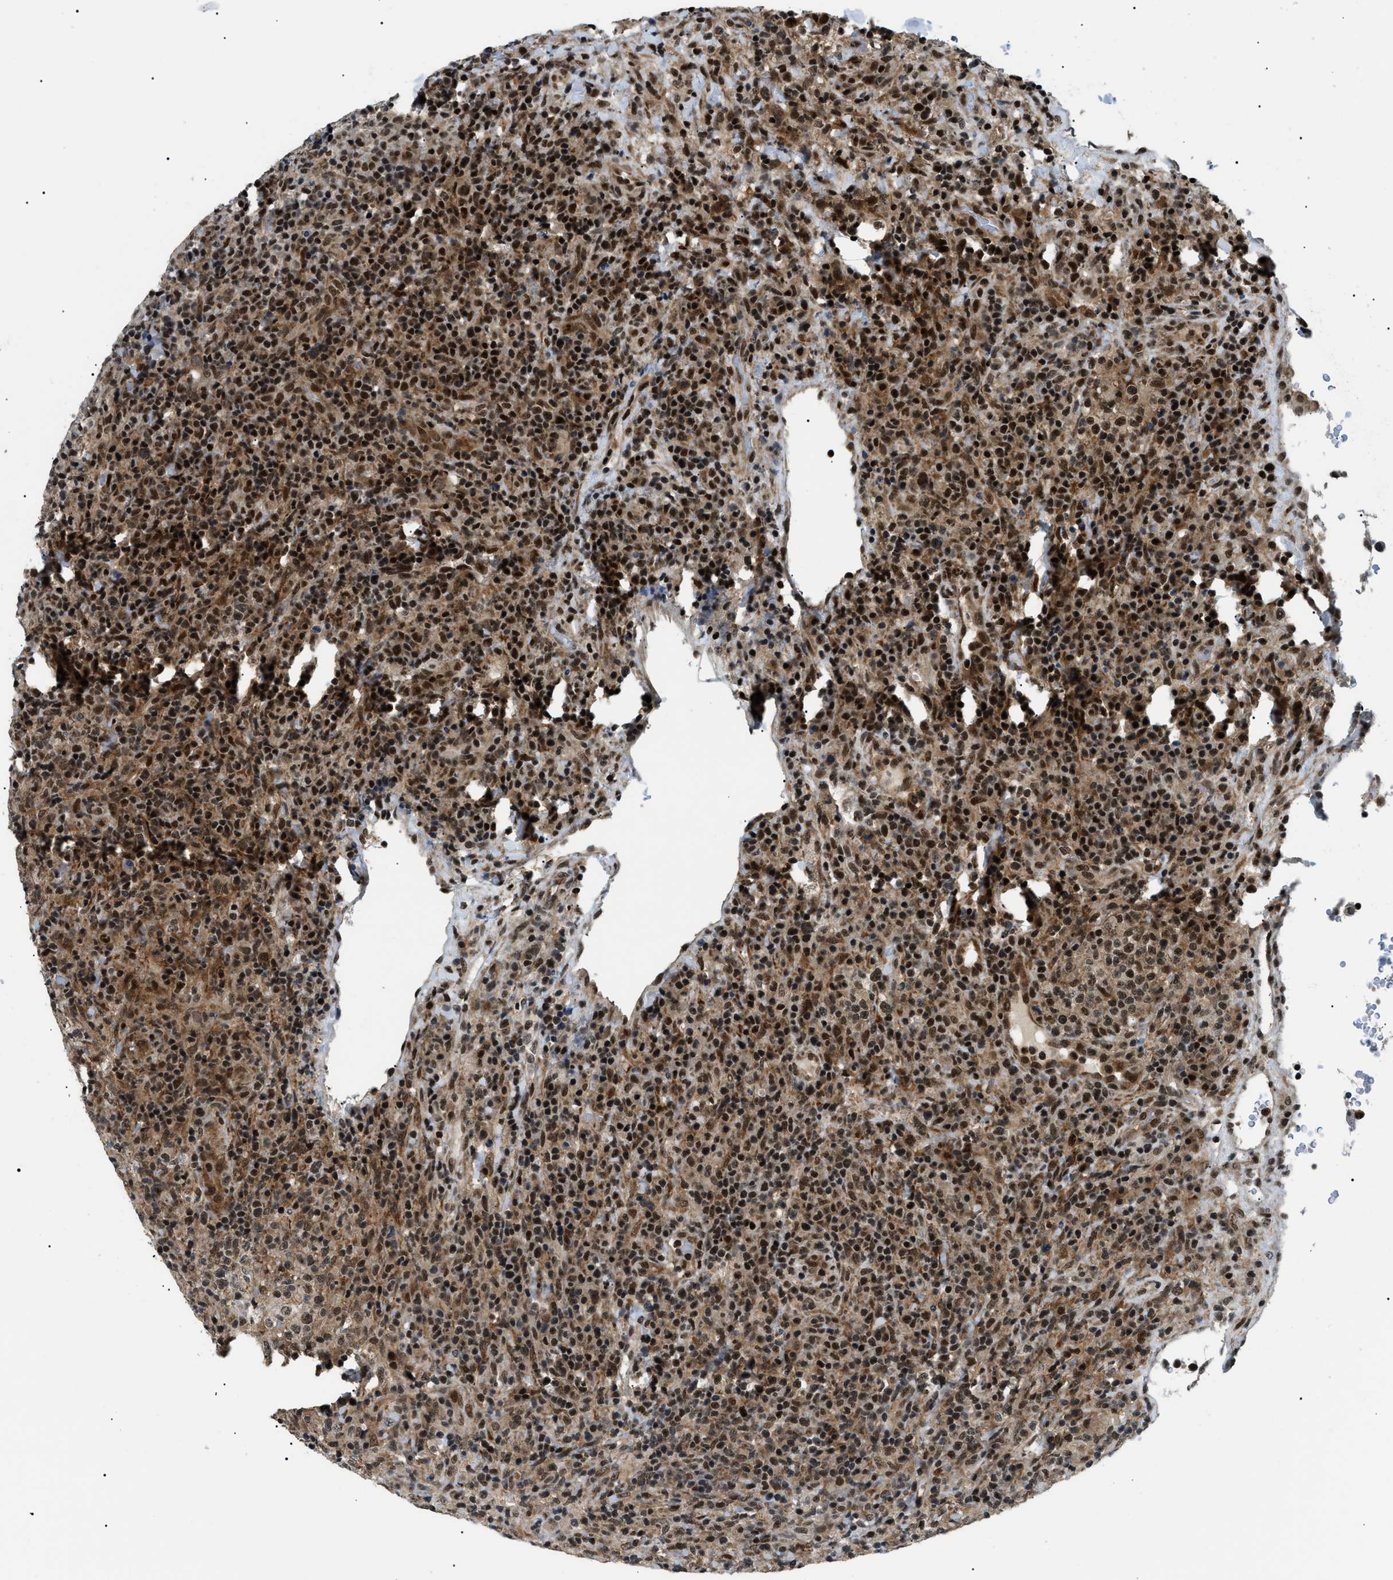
{"staining": {"intensity": "strong", "quantity": ">75%", "location": "cytoplasmic/membranous,nuclear"}, "tissue": "lymphoma", "cell_type": "Tumor cells", "image_type": "cancer", "snomed": [{"axis": "morphology", "description": "Malignant lymphoma, non-Hodgkin's type, High grade"}, {"axis": "topography", "description": "Lymph node"}], "caption": "High-magnification brightfield microscopy of lymphoma stained with DAB (brown) and counterstained with hematoxylin (blue). tumor cells exhibit strong cytoplasmic/membranous and nuclear staining is identified in approximately>75% of cells.", "gene": "RBM15", "patient": {"sex": "female", "age": 76}}